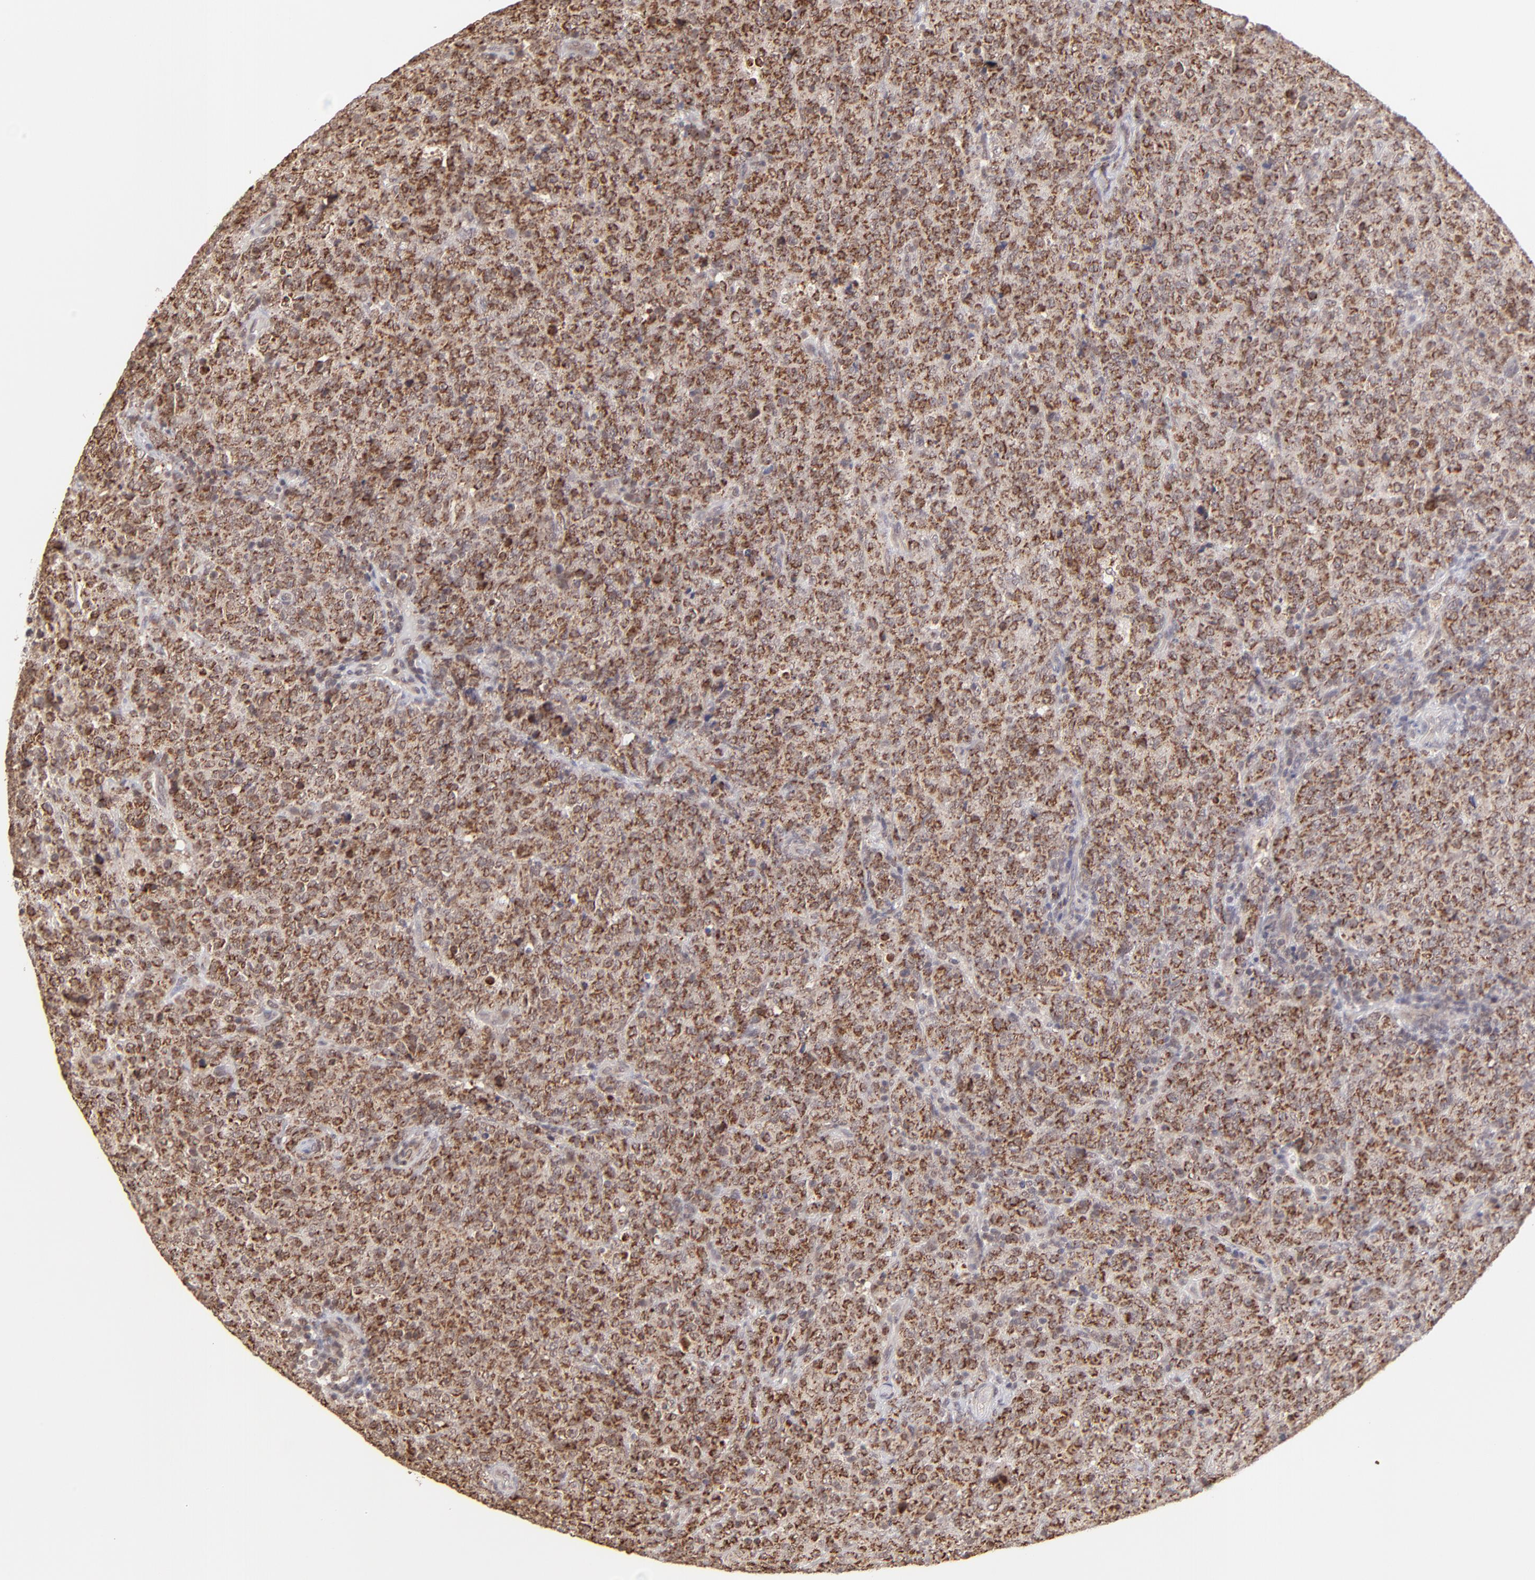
{"staining": {"intensity": "moderate", "quantity": ">75%", "location": "cytoplasmic/membranous"}, "tissue": "lymphoma", "cell_type": "Tumor cells", "image_type": "cancer", "snomed": [{"axis": "morphology", "description": "Malignant lymphoma, non-Hodgkin's type, High grade"}, {"axis": "topography", "description": "Tonsil"}], "caption": "High-power microscopy captured an immunohistochemistry (IHC) photomicrograph of high-grade malignant lymphoma, non-Hodgkin's type, revealing moderate cytoplasmic/membranous staining in approximately >75% of tumor cells.", "gene": "SLC15A1", "patient": {"sex": "female", "age": 36}}